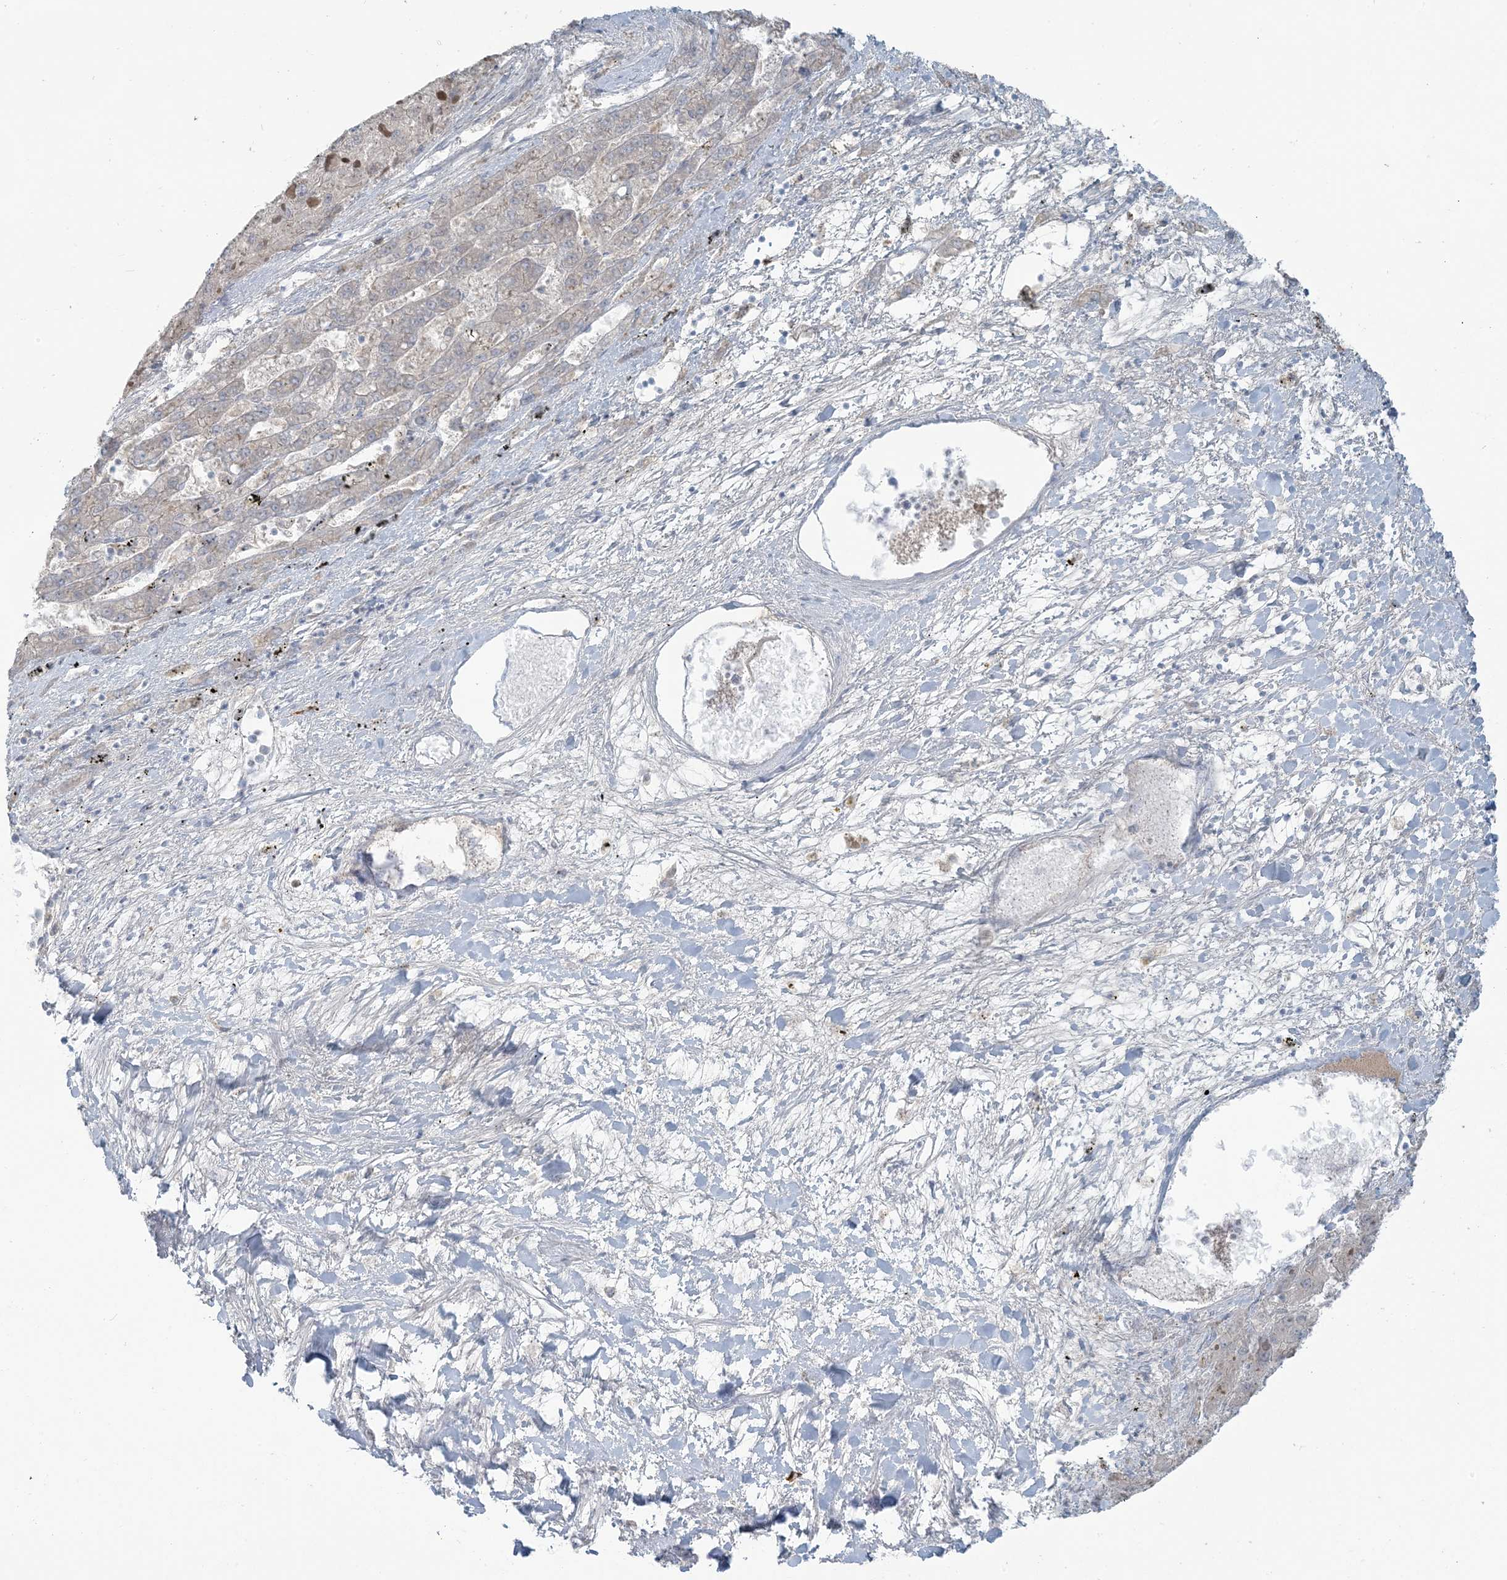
{"staining": {"intensity": "negative", "quantity": "none", "location": "none"}, "tissue": "liver cancer", "cell_type": "Tumor cells", "image_type": "cancer", "snomed": [{"axis": "morphology", "description": "Carcinoma, Hepatocellular, NOS"}, {"axis": "topography", "description": "Liver"}], "caption": "IHC photomicrograph of human hepatocellular carcinoma (liver) stained for a protein (brown), which demonstrates no staining in tumor cells. (Stains: DAB immunohistochemistry (IHC) with hematoxylin counter stain, Microscopy: brightfield microscopy at high magnification).", "gene": "SCML1", "patient": {"sex": "female", "age": 73}}